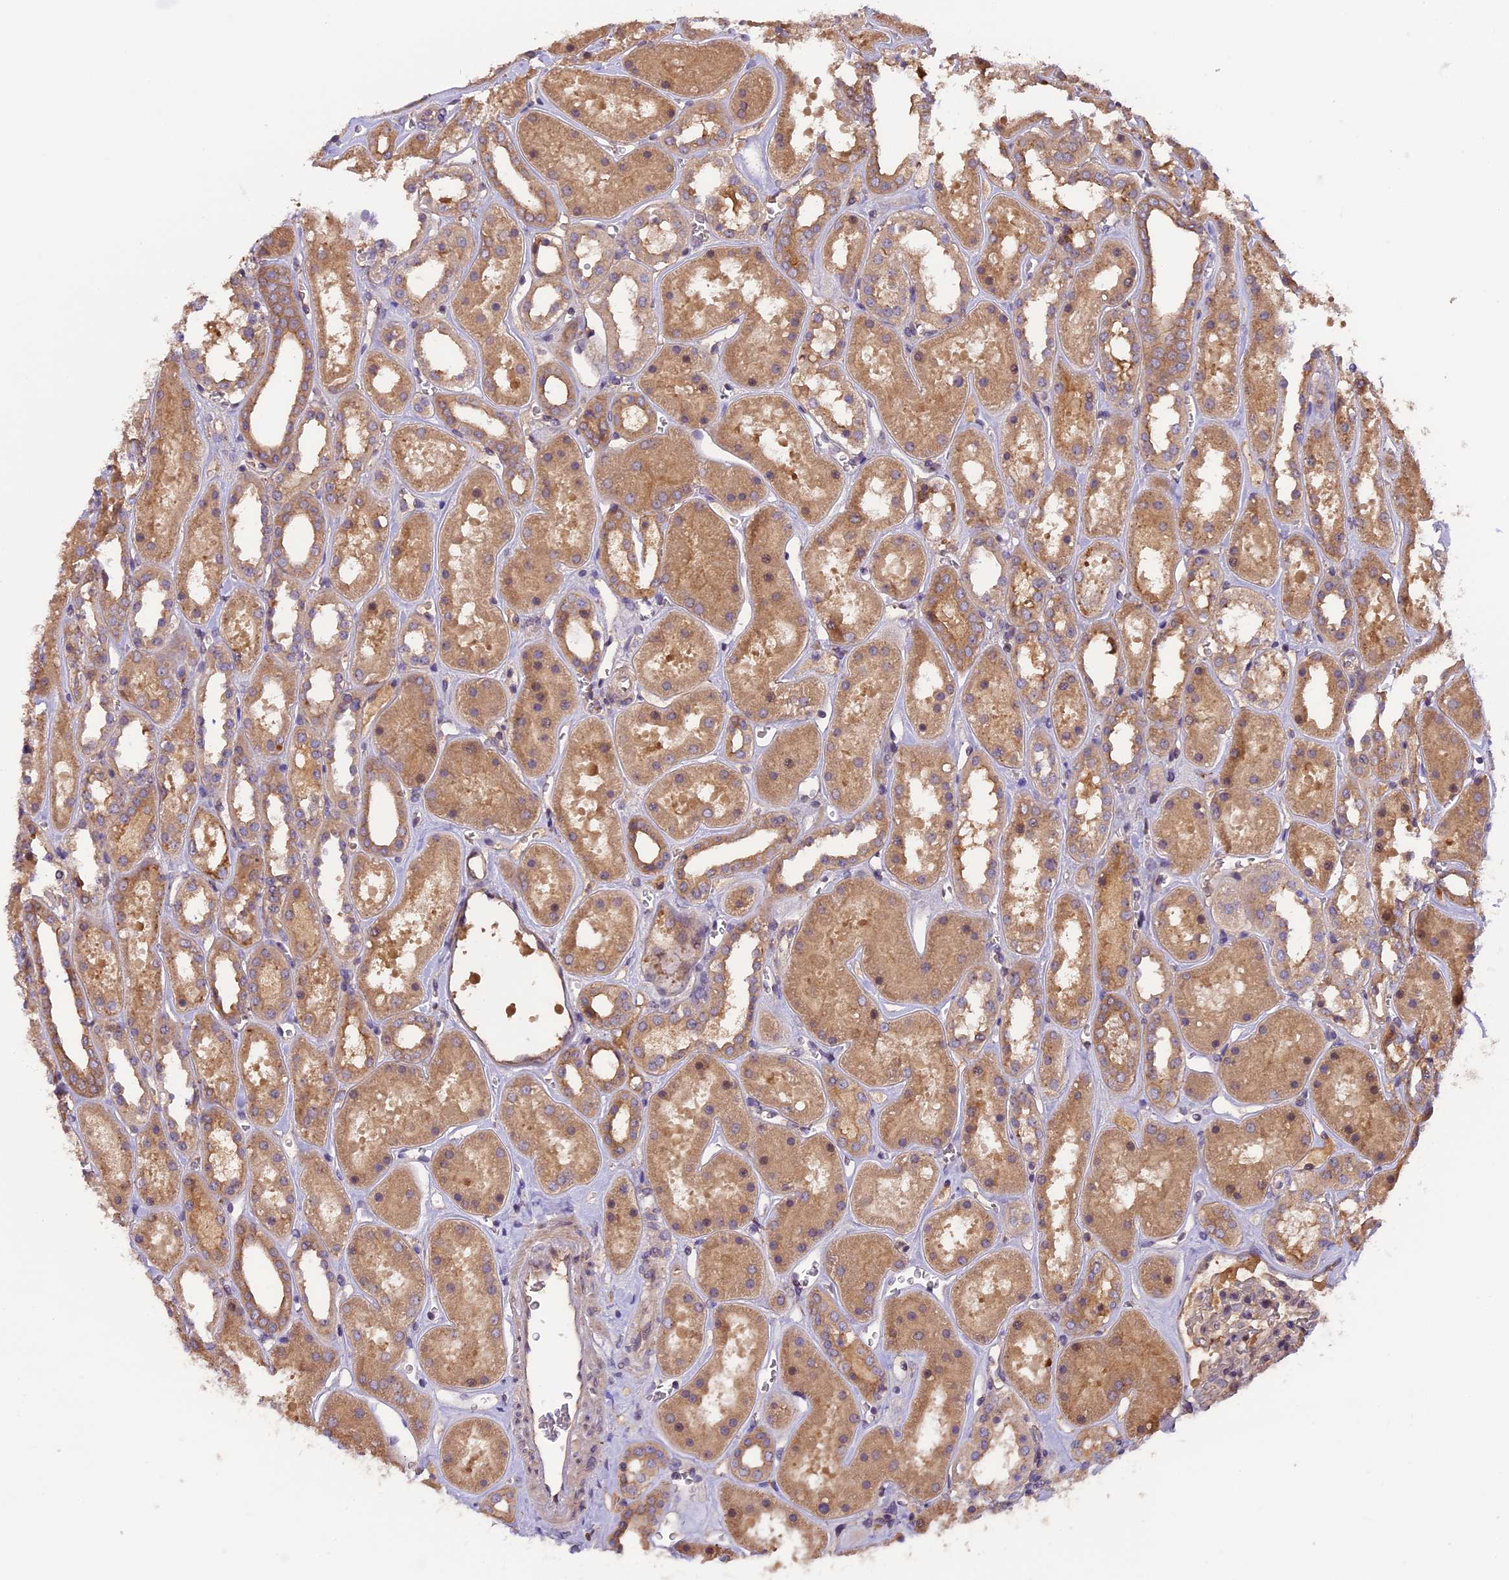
{"staining": {"intensity": "weak", "quantity": "25%-75%", "location": "cytoplasmic/membranous"}, "tissue": "kidney", "cell_type": "Cells in glomeruli", "image_type": "normal", "snomed": [{"axis": "morphology", "description": "Normal tissue, NOS"}, {"axis": "topography", "description": "Kidney"}], "caption": "DAB (3,3'-diaminobenzidine) immunohistochemical staining of unremarkable kidney demonstrates weak cytoplasmic/membranous protein positivity in approximately 25%-75% of cells in glomeruli.", "gene": "SETD6", "patient": {"sex": "female", "age": 41}}